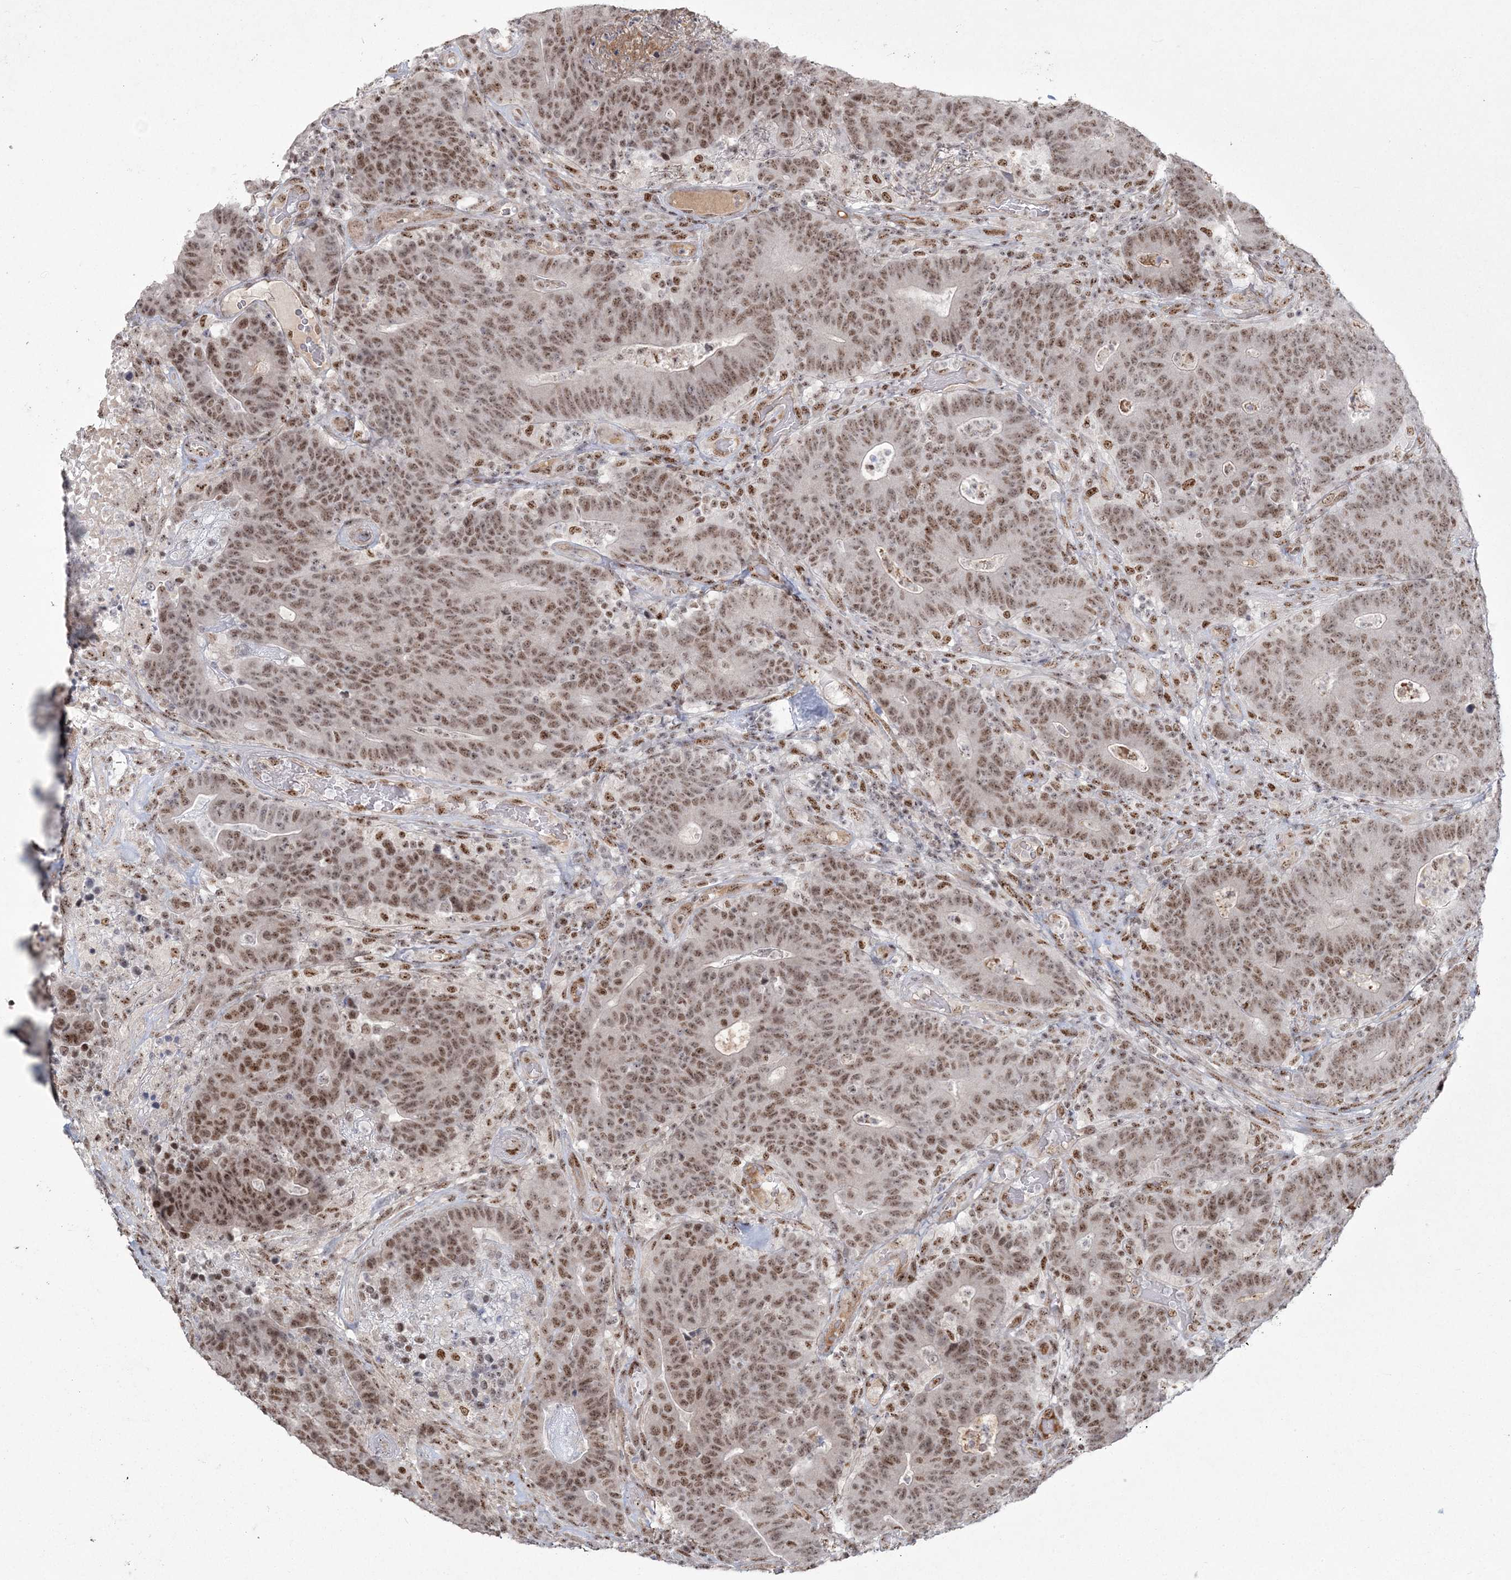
{"staining": {"intensity": "moderate", "quantity": ">75%", "location": "nuclear"}, "tissue": "colorectal cancer", "cell_type": "Tumor cells", "image_type": "cancer", "snomed": [{"axis": "morphology", "description": "Normal tissue, NOS"}, {"axis": "morphology", "description": "Adenocarcinoma, NOS"}, {"axis": "topography", "description": "Colon"}], "caption": "Approximately >75% of tumor cells in human adenocarcinoma (colorectal) exhibit moderate nuclear protein expression as visualized by brown immunohistochemical staining.", "gene": "RBM17", "patient": {"sex": "female", "age": 75}}